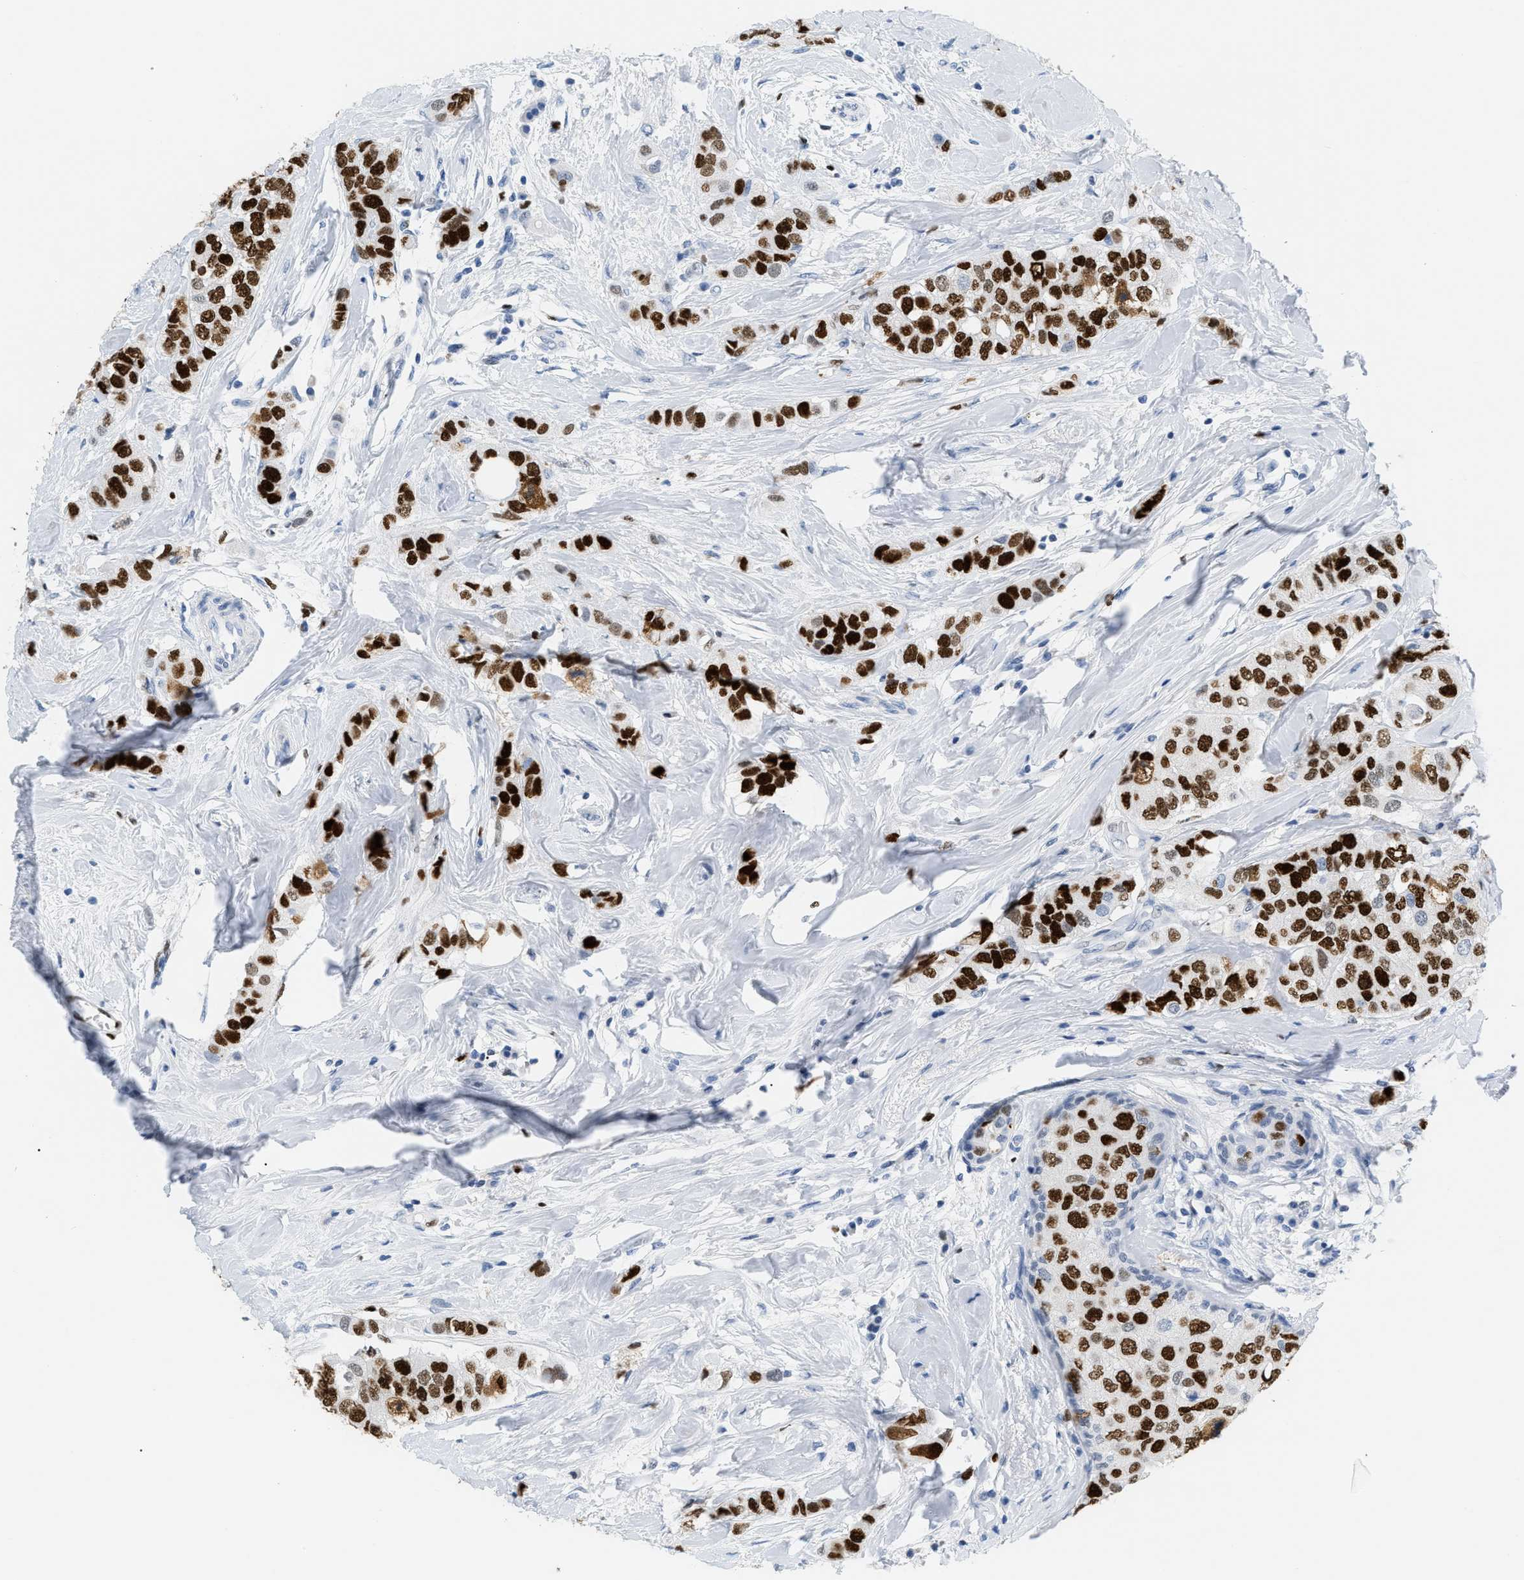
{"staining": {"intensity": "strong", "quantity": ">75%", "location": "nuclear"}, "tissue": "breast cancer", "cell_type": "Tumor cells", "image_type": "cancer", "snomed": [{"axis": "morphology", "description": "Duct carcinoma"}, {"axis": "topography", "description": "Breast"}], "caption": "Immunohistochemistry staining of intraductal carcinoma (breast), which shows high levels of strong nuclear positivity in about >75% of tumor cells indicating strong nuclear protein expression. The staining was performed using DAB (3,3'-diaminobenzidine) (brown) for protein detection and nuclei were counterstained in hematoxylin (blue).", "gene": "MCM7", "patient": {"sex": "female", "age": 50}}